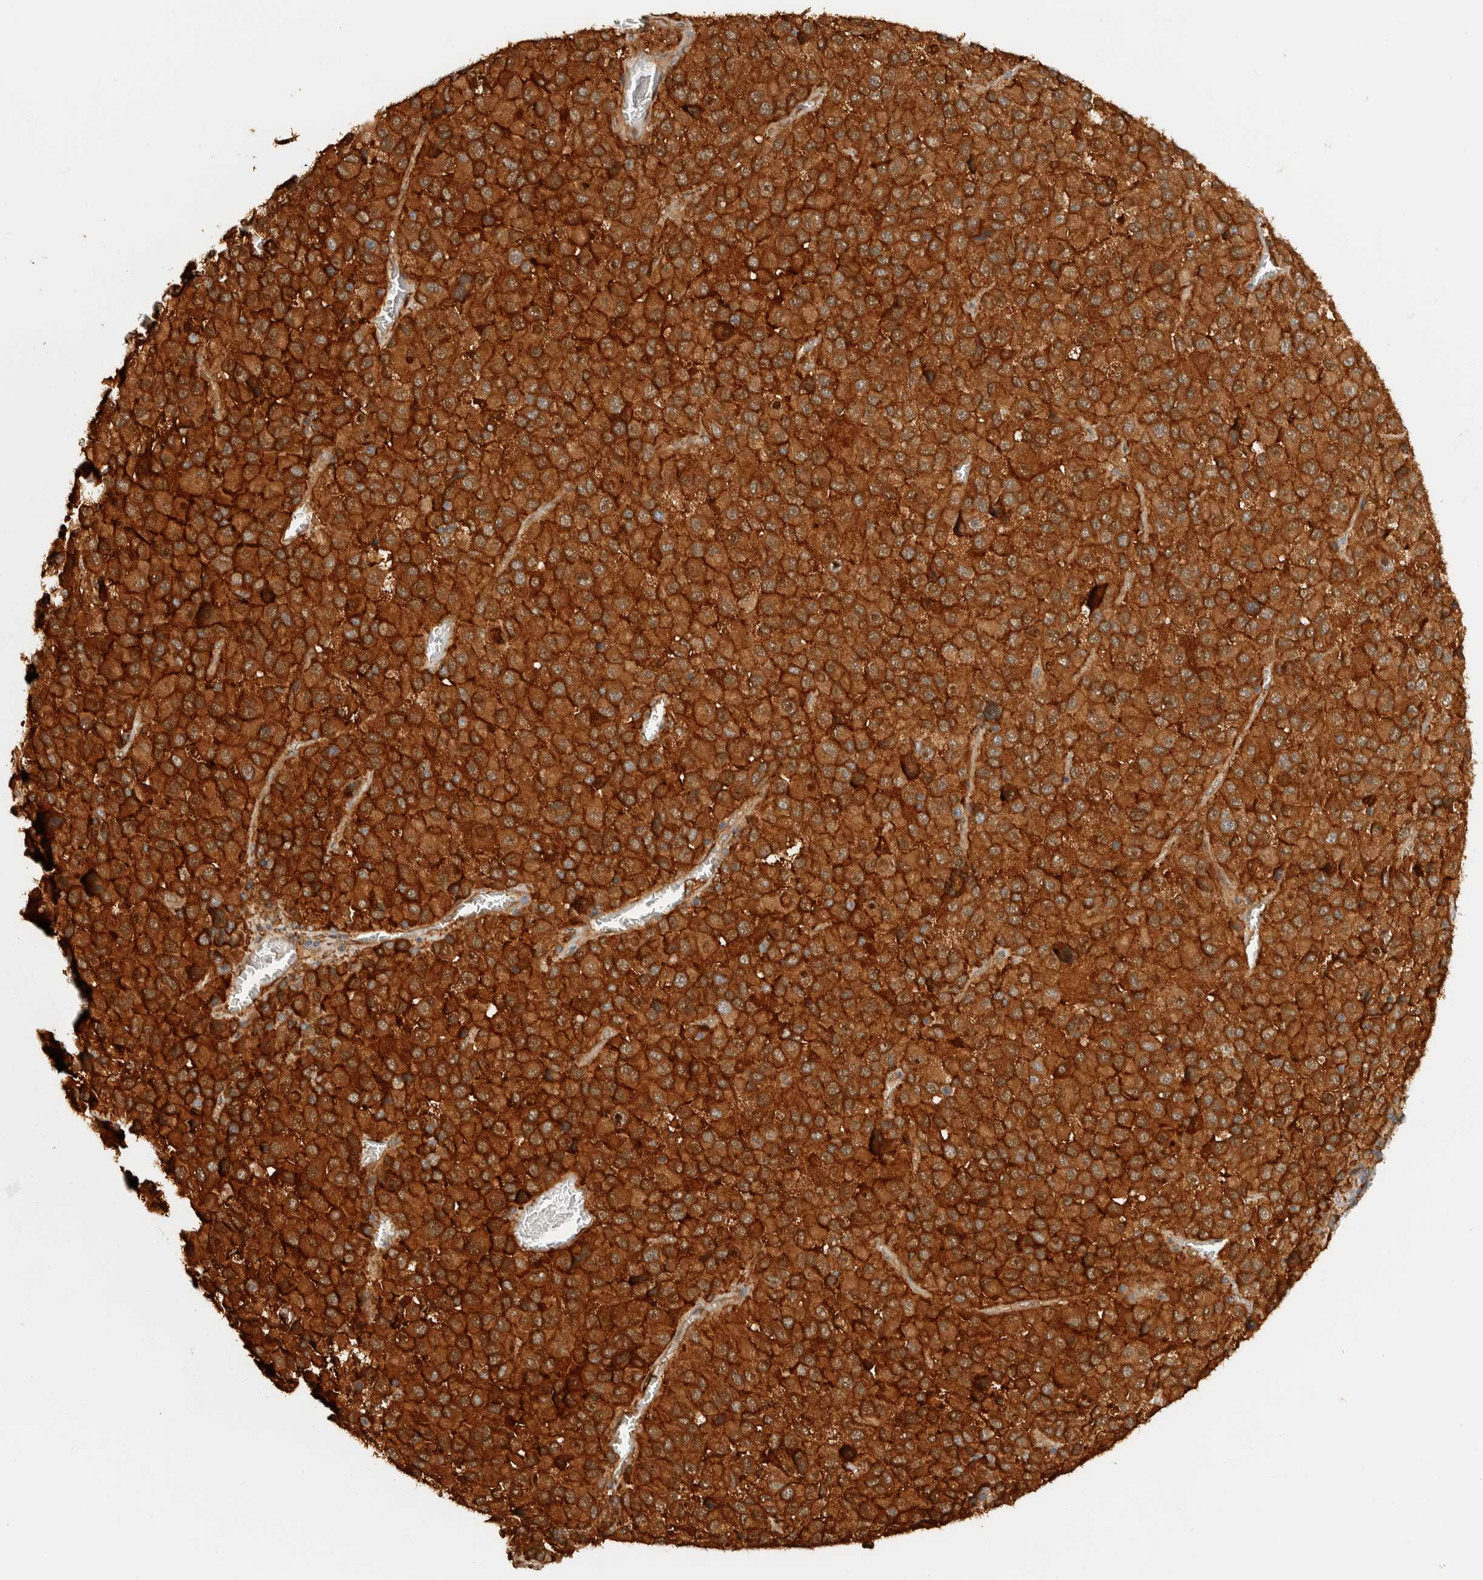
{"staining": {"intensity": "strong", "quantity": ">75%", "location": "cytoplasmic/membranous"}, "tissue": "melanoma", "cell_type": "Tumor cells", "image_type": "cancer", "snomed": [{"axis": "morphology", "description": "Malignant melanoma, Metastatic site"}, {"axis": "topography", "description": "Lung"}], "caption": "There is high levels of strong cytoplasmic/membranous expression in tumor cells of melanoma, as demonstrated by immunohistochemical staining (brown color).", "gene": "TMEM192", "patient": {"sex": "male", "age": 64}}